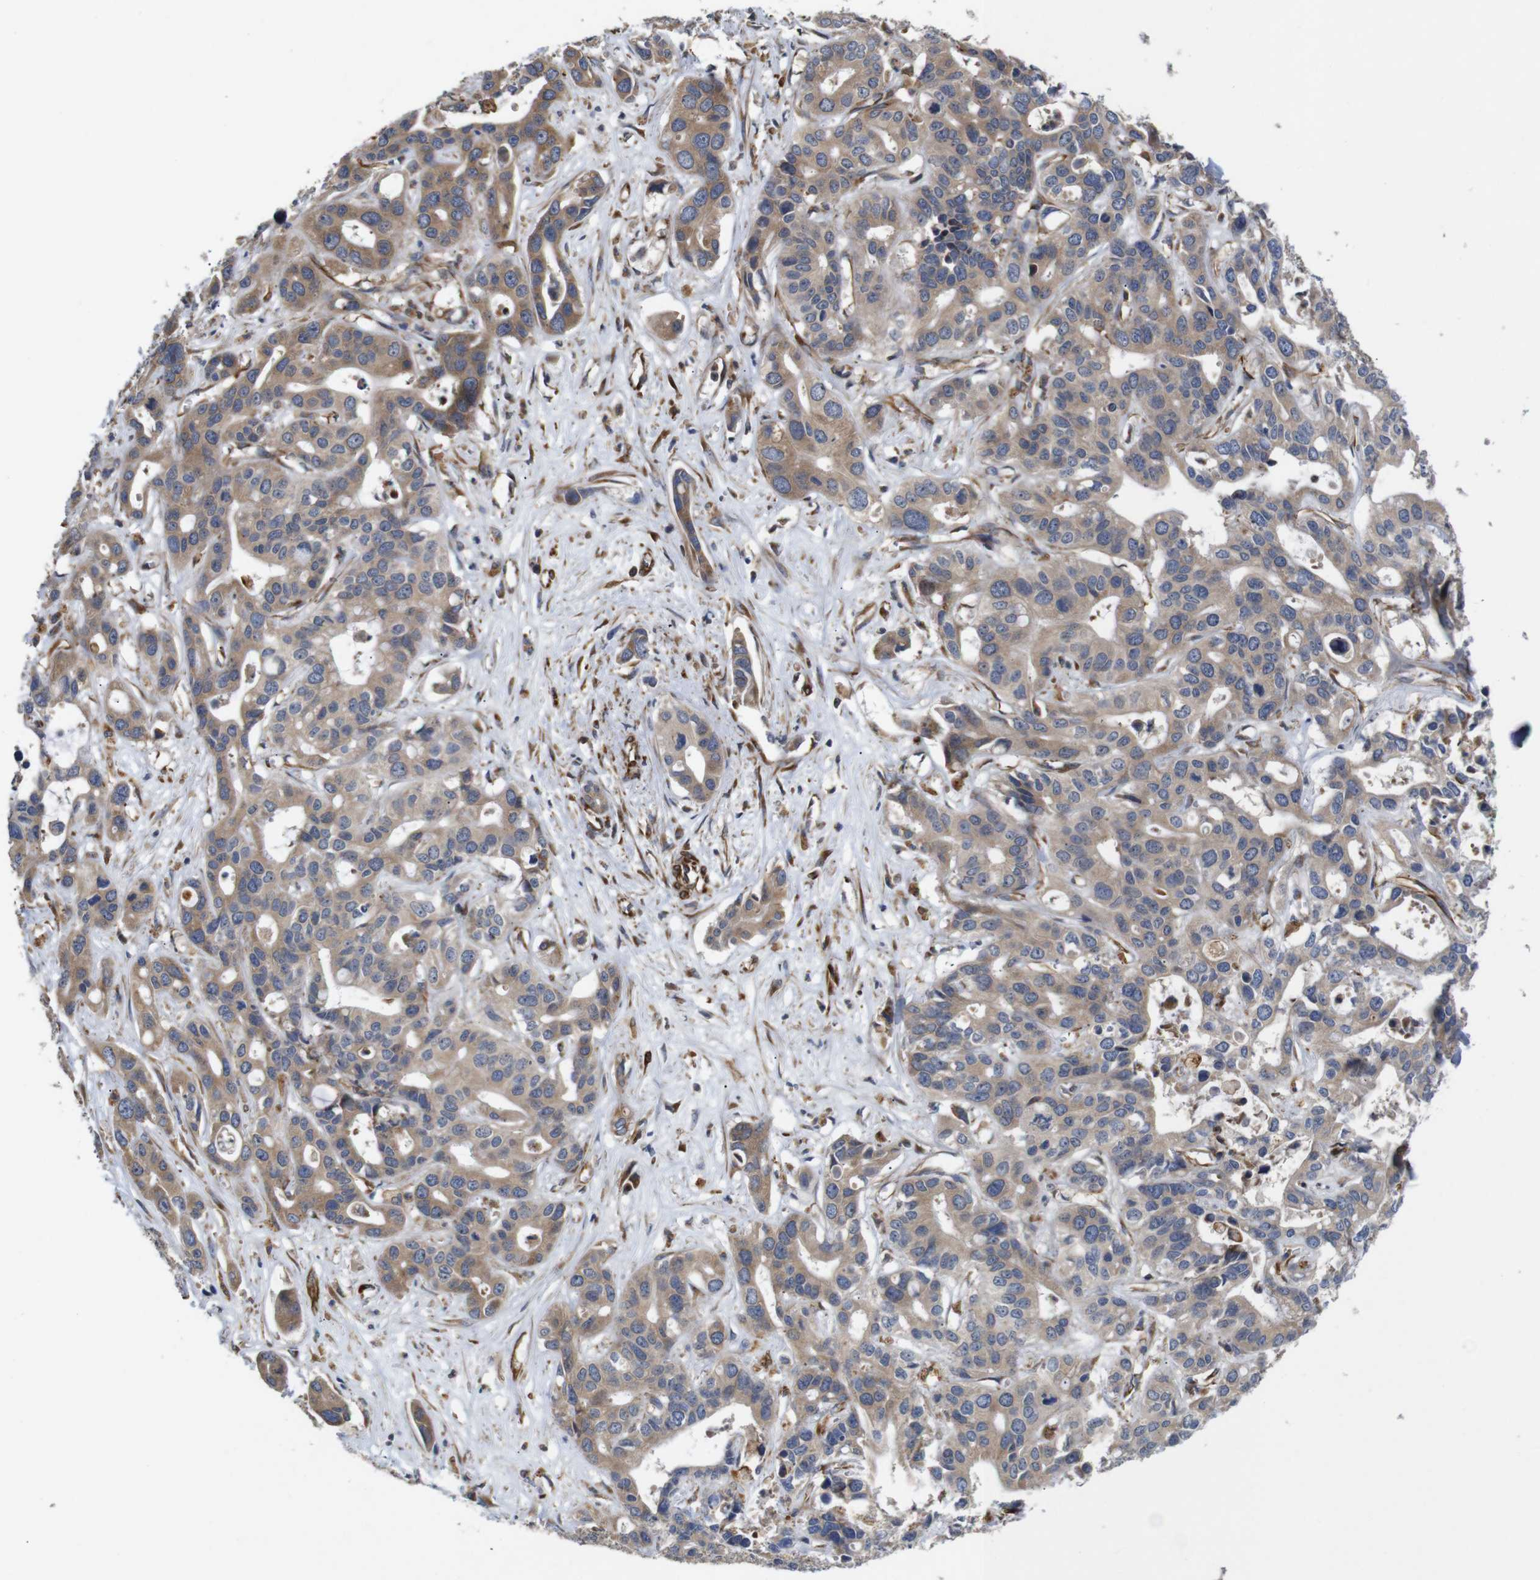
{"staining": {"intensity": "moderate", "quantity": ">75%", "location": "cytoplasmic/membranous"}, "tissue": "liver cancer", "cell_type": "Tumor cells", "image_type": "cancer", "snomed": [{"axis": "morphology", "description": "Cholangiocarcinoma"}, {"axis": "topography", "description": "Liver"}], "caption": "Liver cholangiocarcinoma stained for a protein demonstrates moderate cytoplasmic/membranous positivity in tumor cells. Nuclei are stained in blue.", "gene": "POMK", "patient": {"sex": "female", "age": 65}}